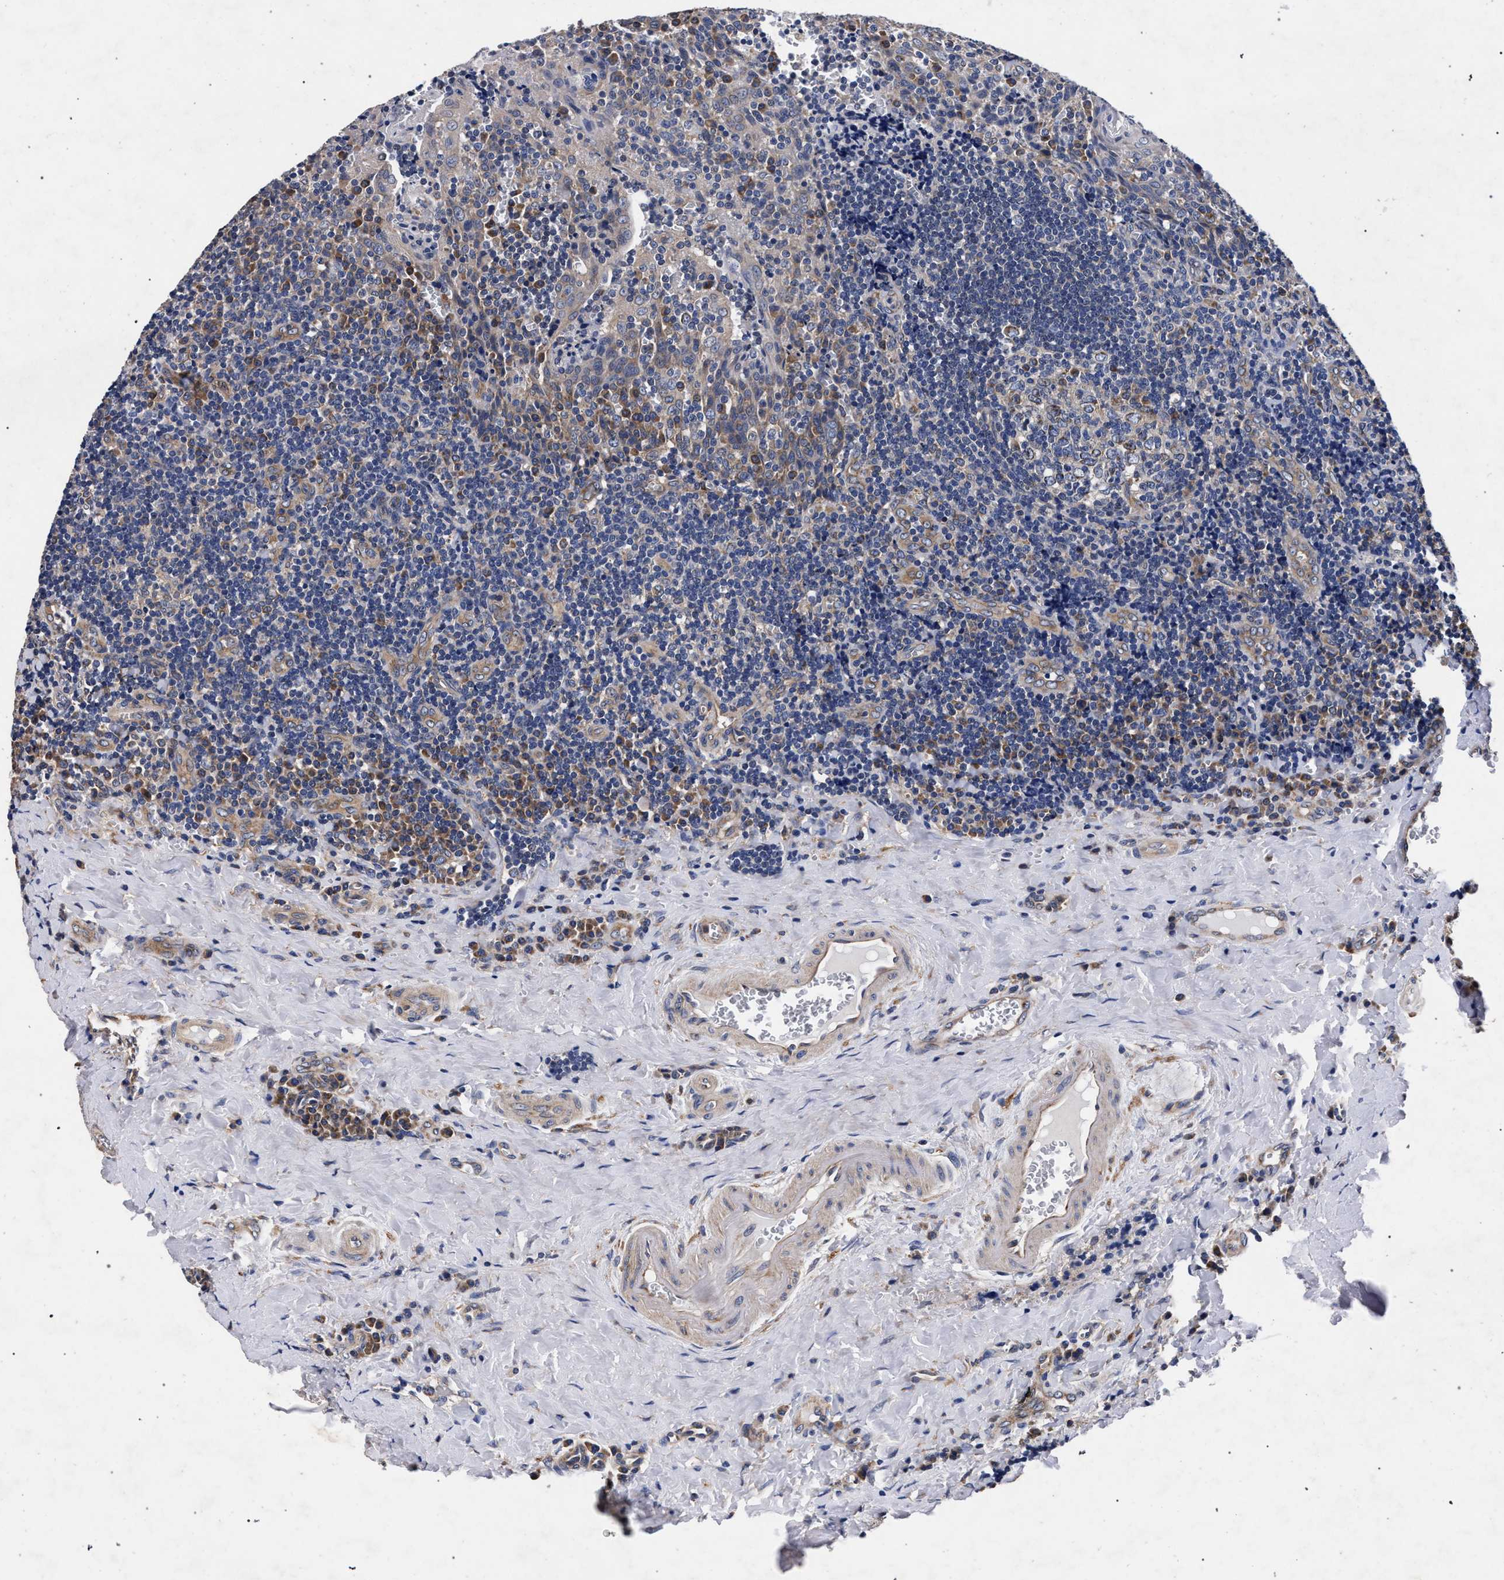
{"staining": {"intensity": "weak", "quantity": "<25%", "location": "cytoplasmic/membranous"}, "tissue": "tonsil", "cell_type": "Germinal center cells", "image_type": "normal", "snomed": [{"axis": "morphology", "description": "Normal tissue, NOS"}, {"axis": "morphology", "description": "Inflammation, NOS"}, {"axis": "topography", "description": "Tonsil"}], "caption": "An image of human tonsil is negative for staining in germinal center cells.", "gene": "CFAP95", "patient": {"sex": "female", "age": 31}}